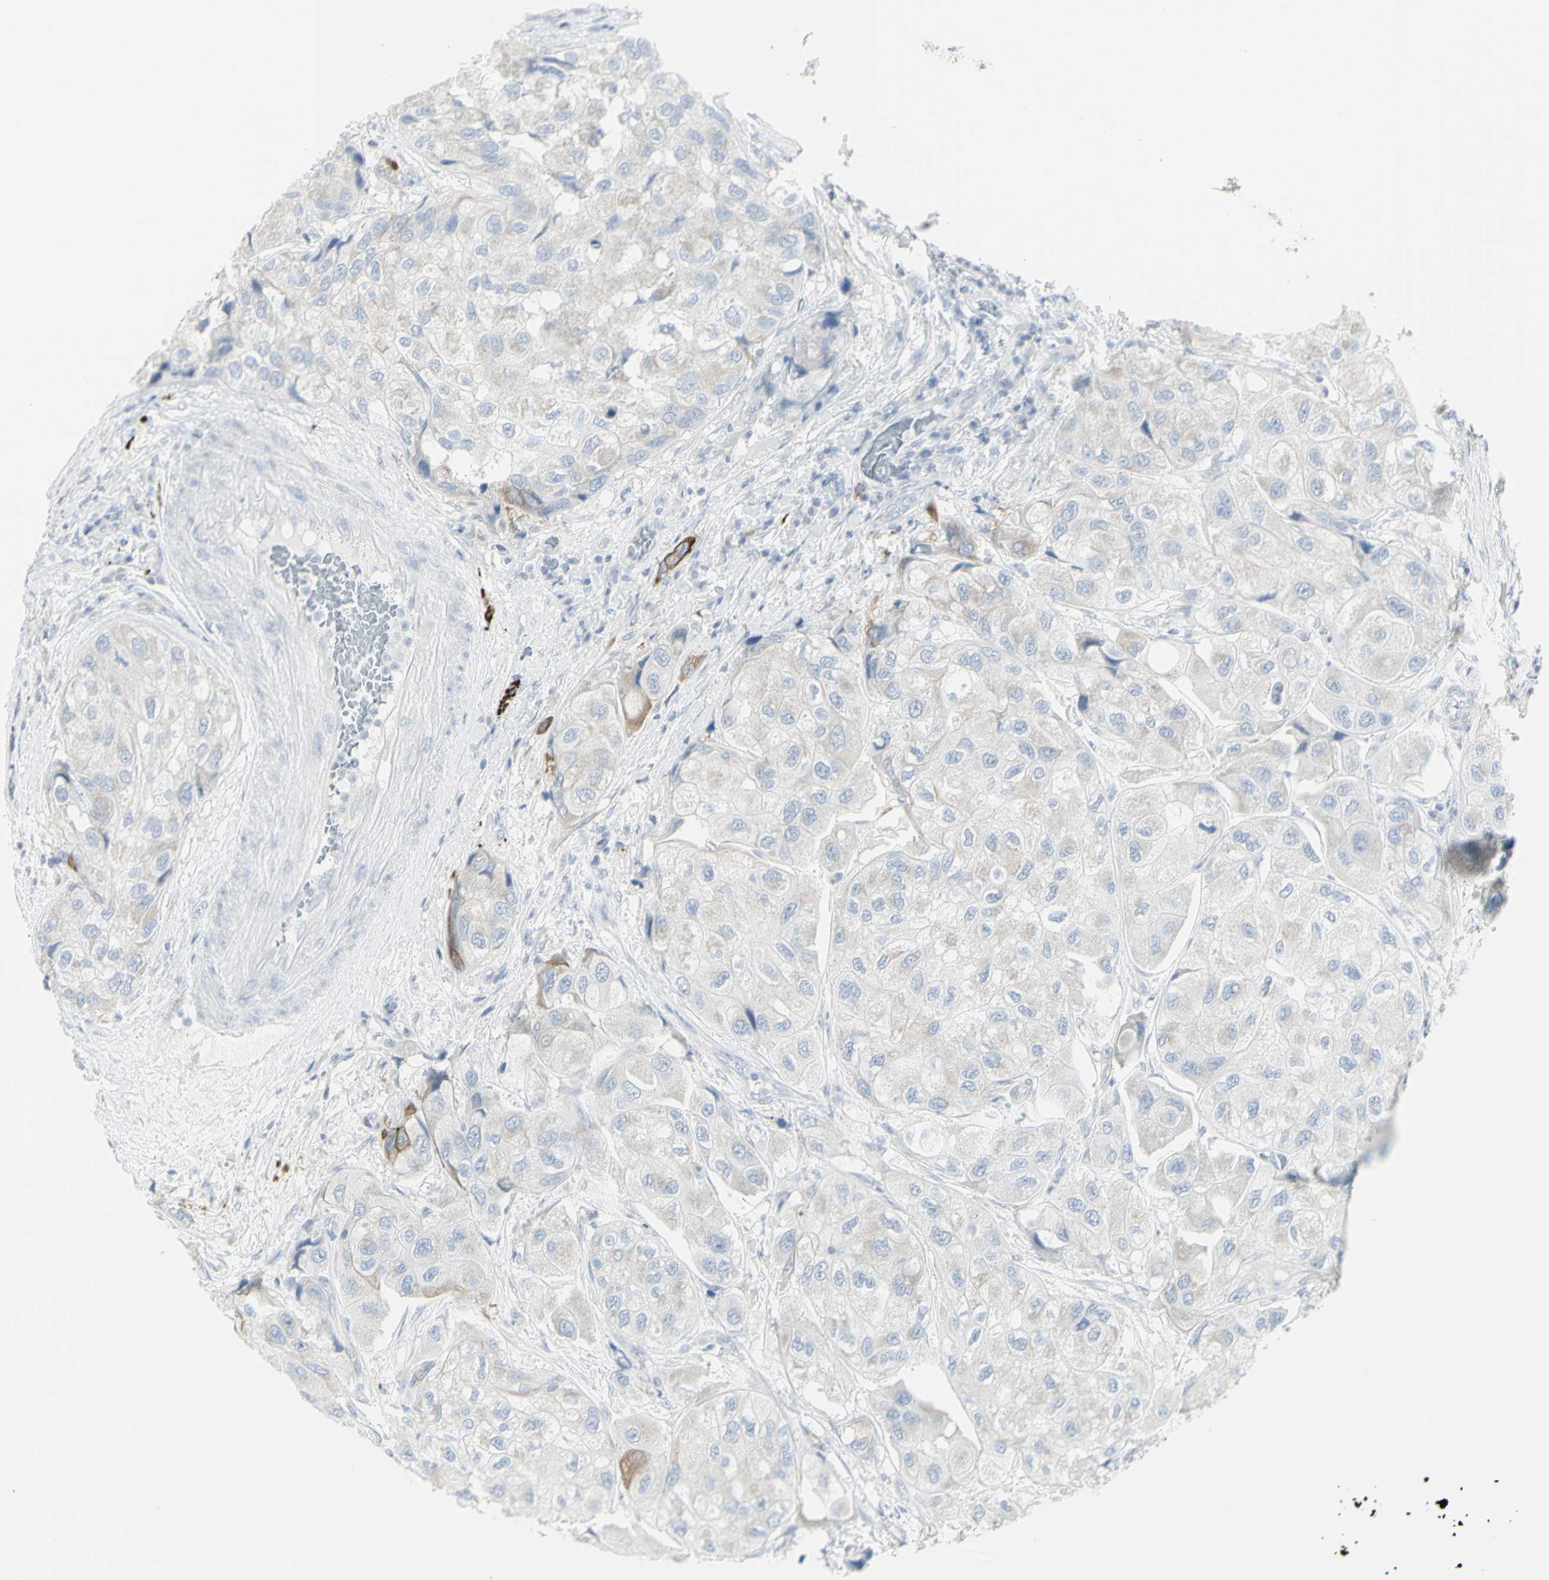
{"staining": {"intensity": "moderate", "quantity": "<25%", "location": "cytoplasmic/membranous"}, "tissue": "urothelial cancer", "cell_type": "Tumor cells", "image_type": "cancer", "snomed": [{"axis": "morphology", "description": "Urothelial carcinoma, High grade"}, {"axis": "topography", "description": "Urinary bladder"}], "caption": "A photomicrograph showing moderate cytoplasmic/membranous staining in approximately <25% of tumor cells in urothelial carcinoma (high-grade), as visualized by brown immunohistochemical staining.", "gene": "ENSG00000198211", "patient": {"sex": "female", "age": 64}}